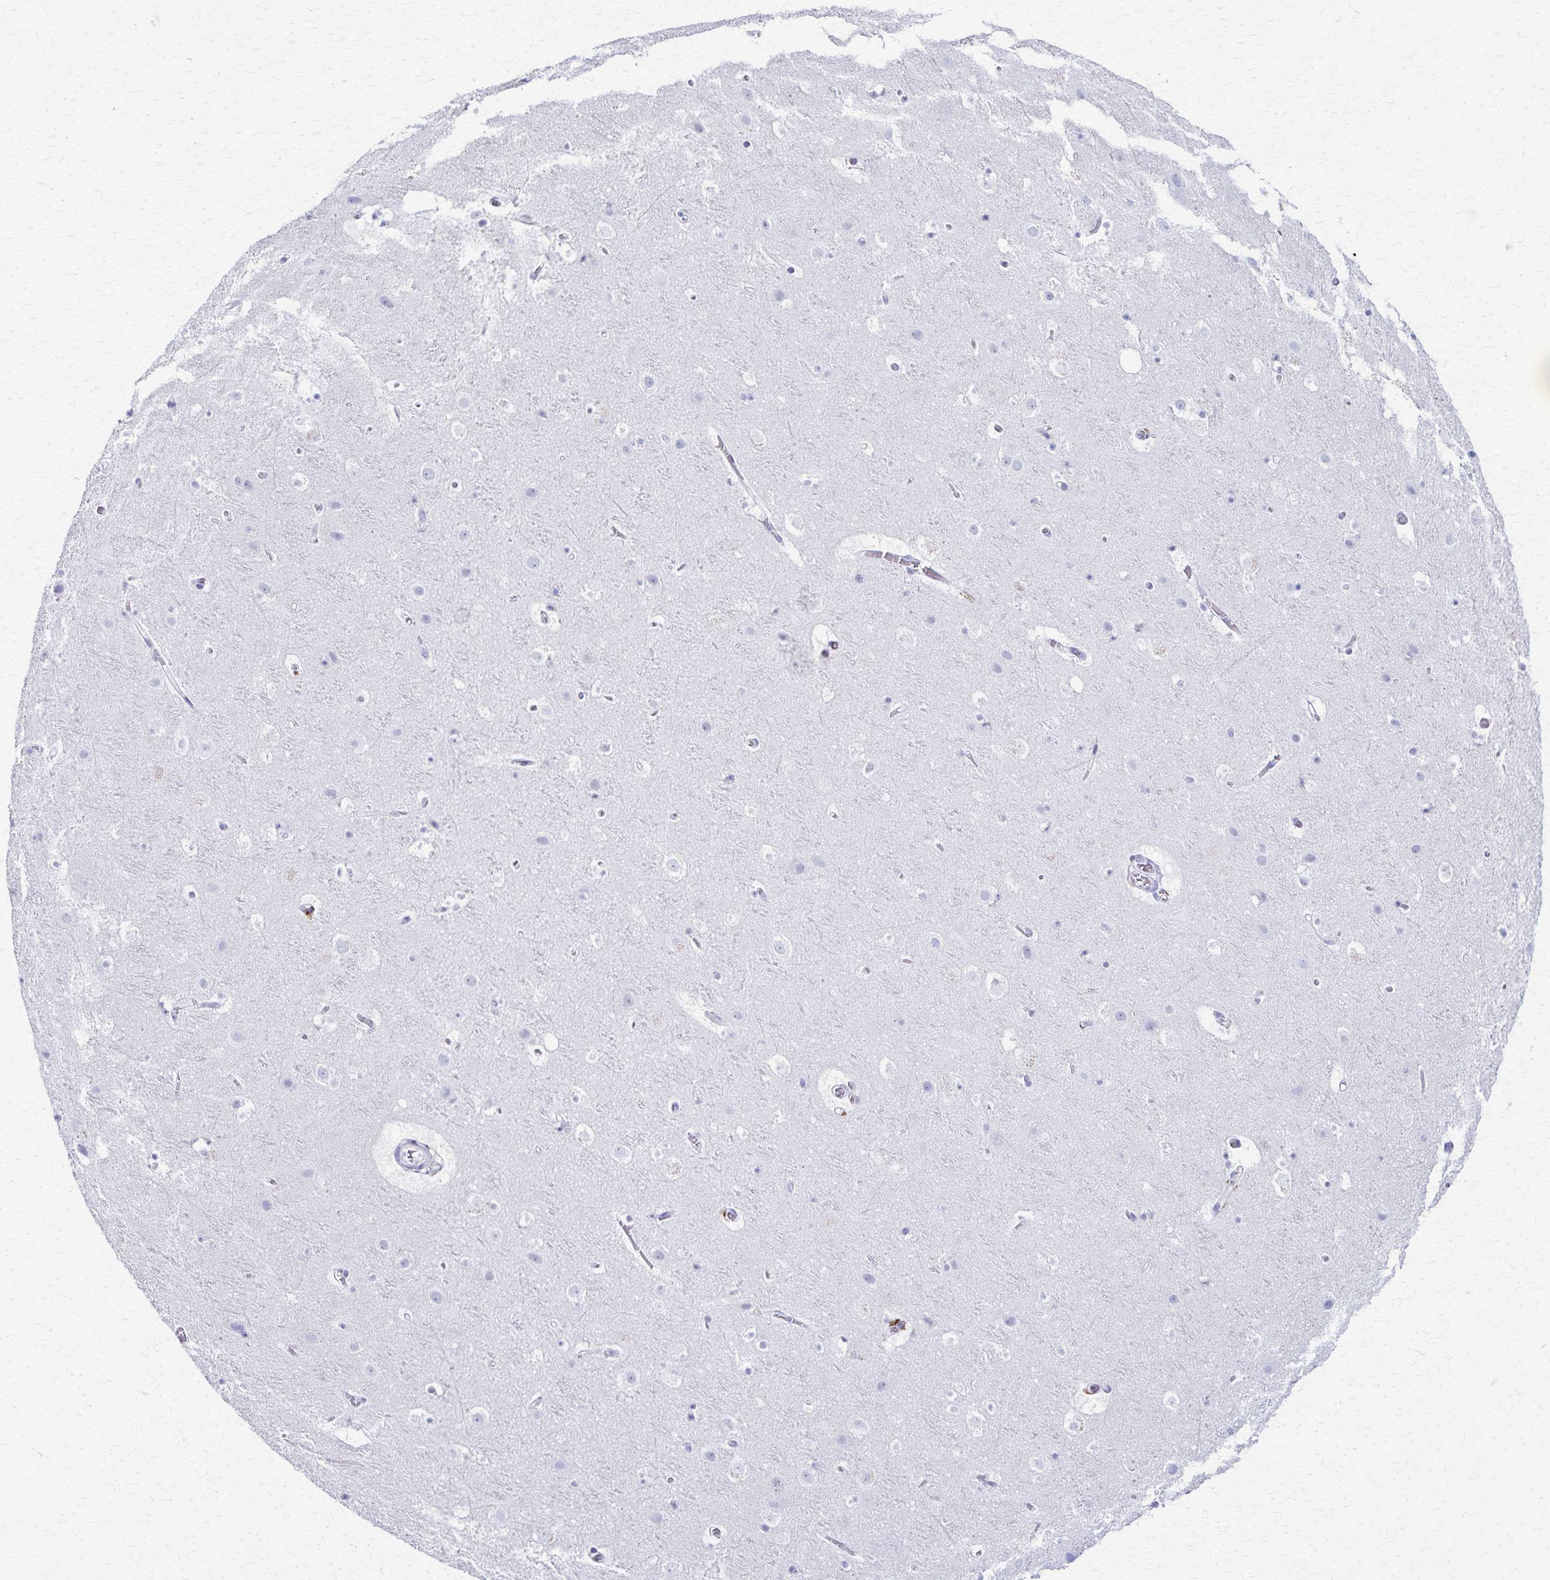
{"staining": {"intensity": "negative", "quantity": "none", "location": "none"}, "tissue": "cerebral cortex", "cell_type": "Endothelial cells", "image_type": "normal", "snomed": [{"axis": "morphology", "description": "Normal tissue, NOS"}, {"axis": "topography", "description": "Cerebral cortex"}], "caption": "DAB (3,3'-diaminobenzidine) immunohistochemical staining of unremarkable human cerebral cortex exhibits no significant staining in endothelial cells.", "gene": "TMEM60", "patient": {"sex": "female", "age": 42}}